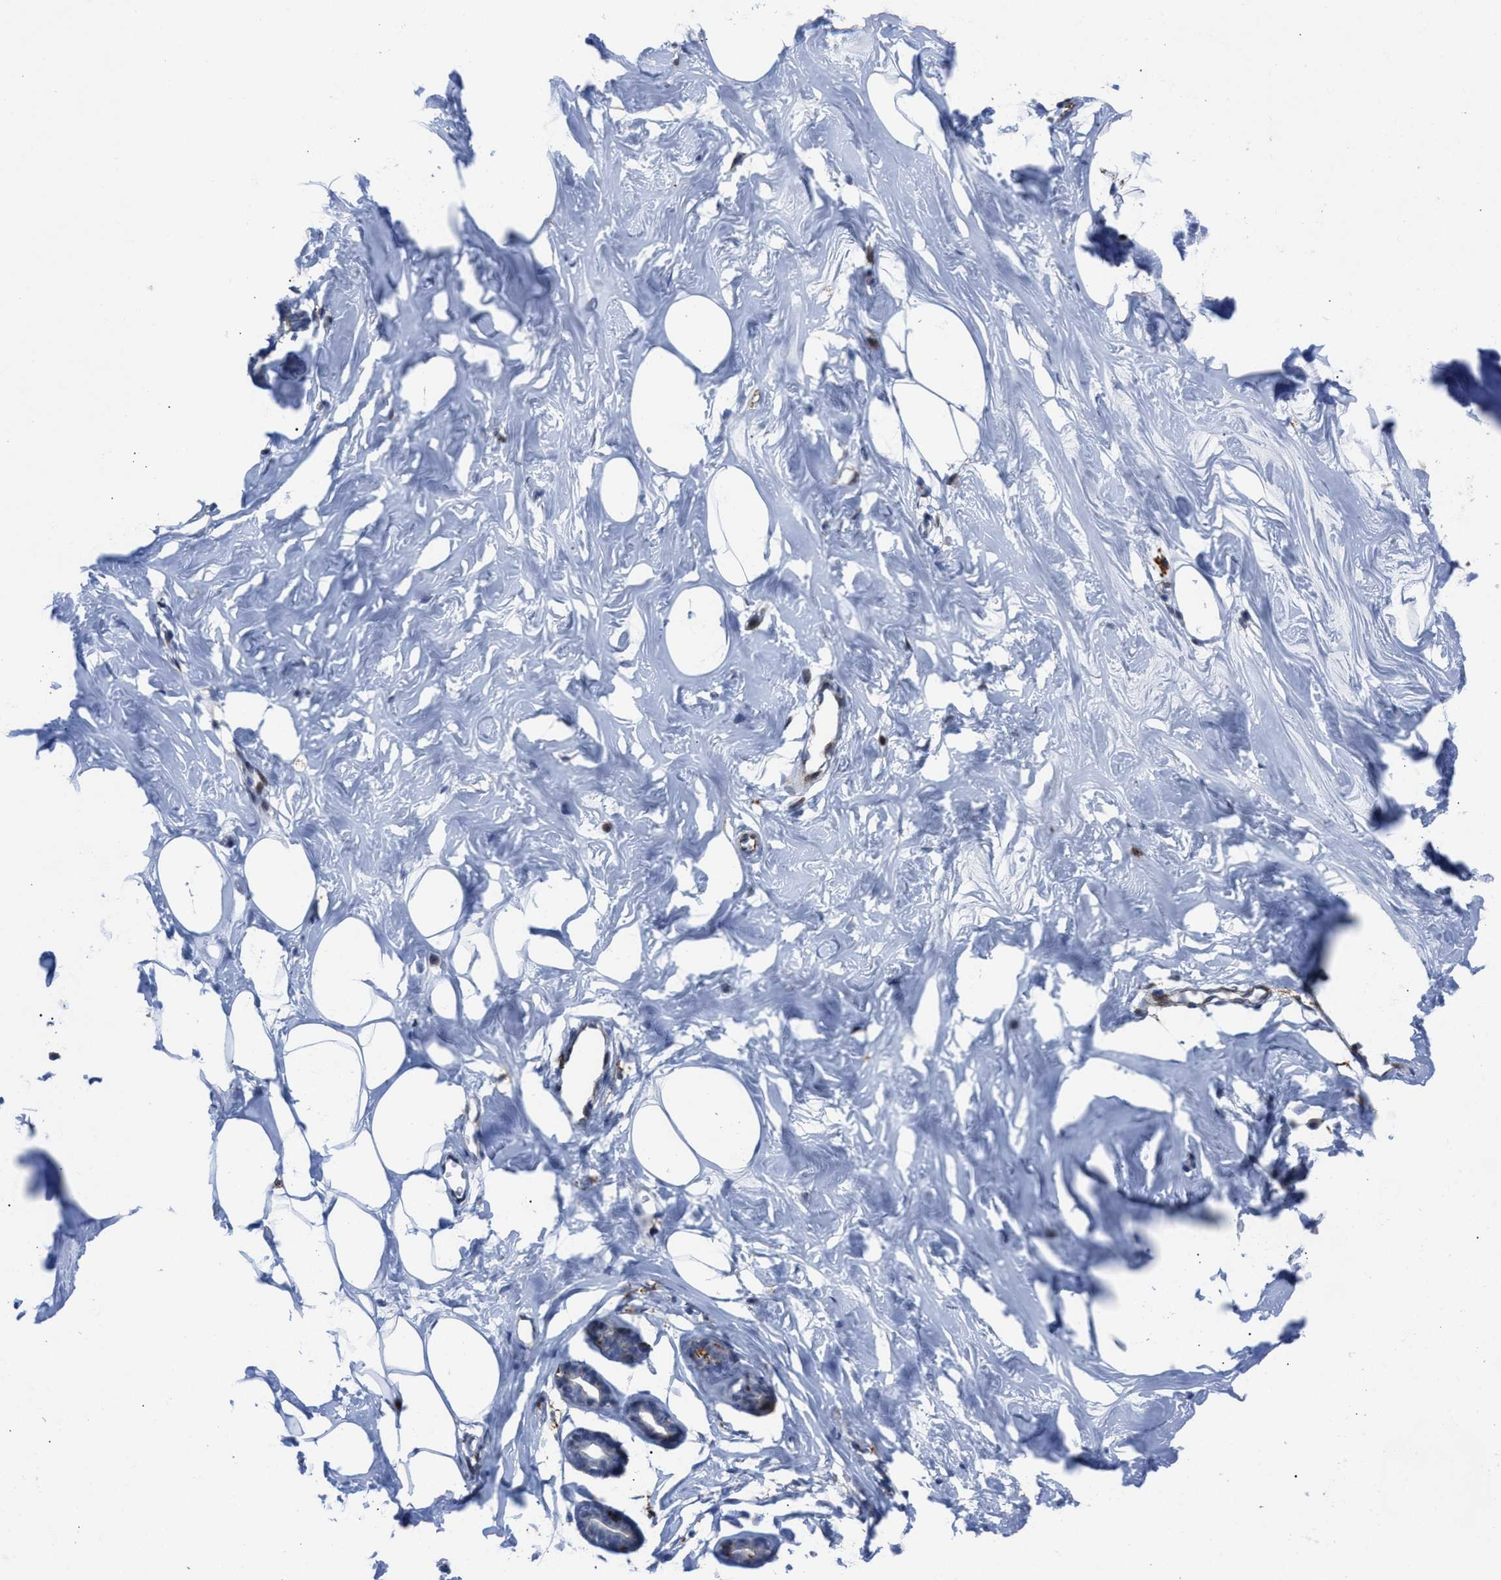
{"staining": {"intensity": "negative", "quantity": "none", "location": "none"}, "tissue": "adipose tissue", "cell_type": "Adipocytes", "image_type": "normal", "snomed": [{"axis": "morphology", "description": "Normal tissue, NOS"}, {"axis": "morphology", "description": "Fibrosis, NOS"}, {"axis": "topography", "description": "Breast"}, {"axis": "topography", "description": "Adipose tissue"}], "caption": "High power microscopy image of an immunohistochemistry image of normal adipose tissue, revealing no significant expression in adipocytes.", "gene": "SLC47A1", "patient": {"sex": "female", "age": 39}}